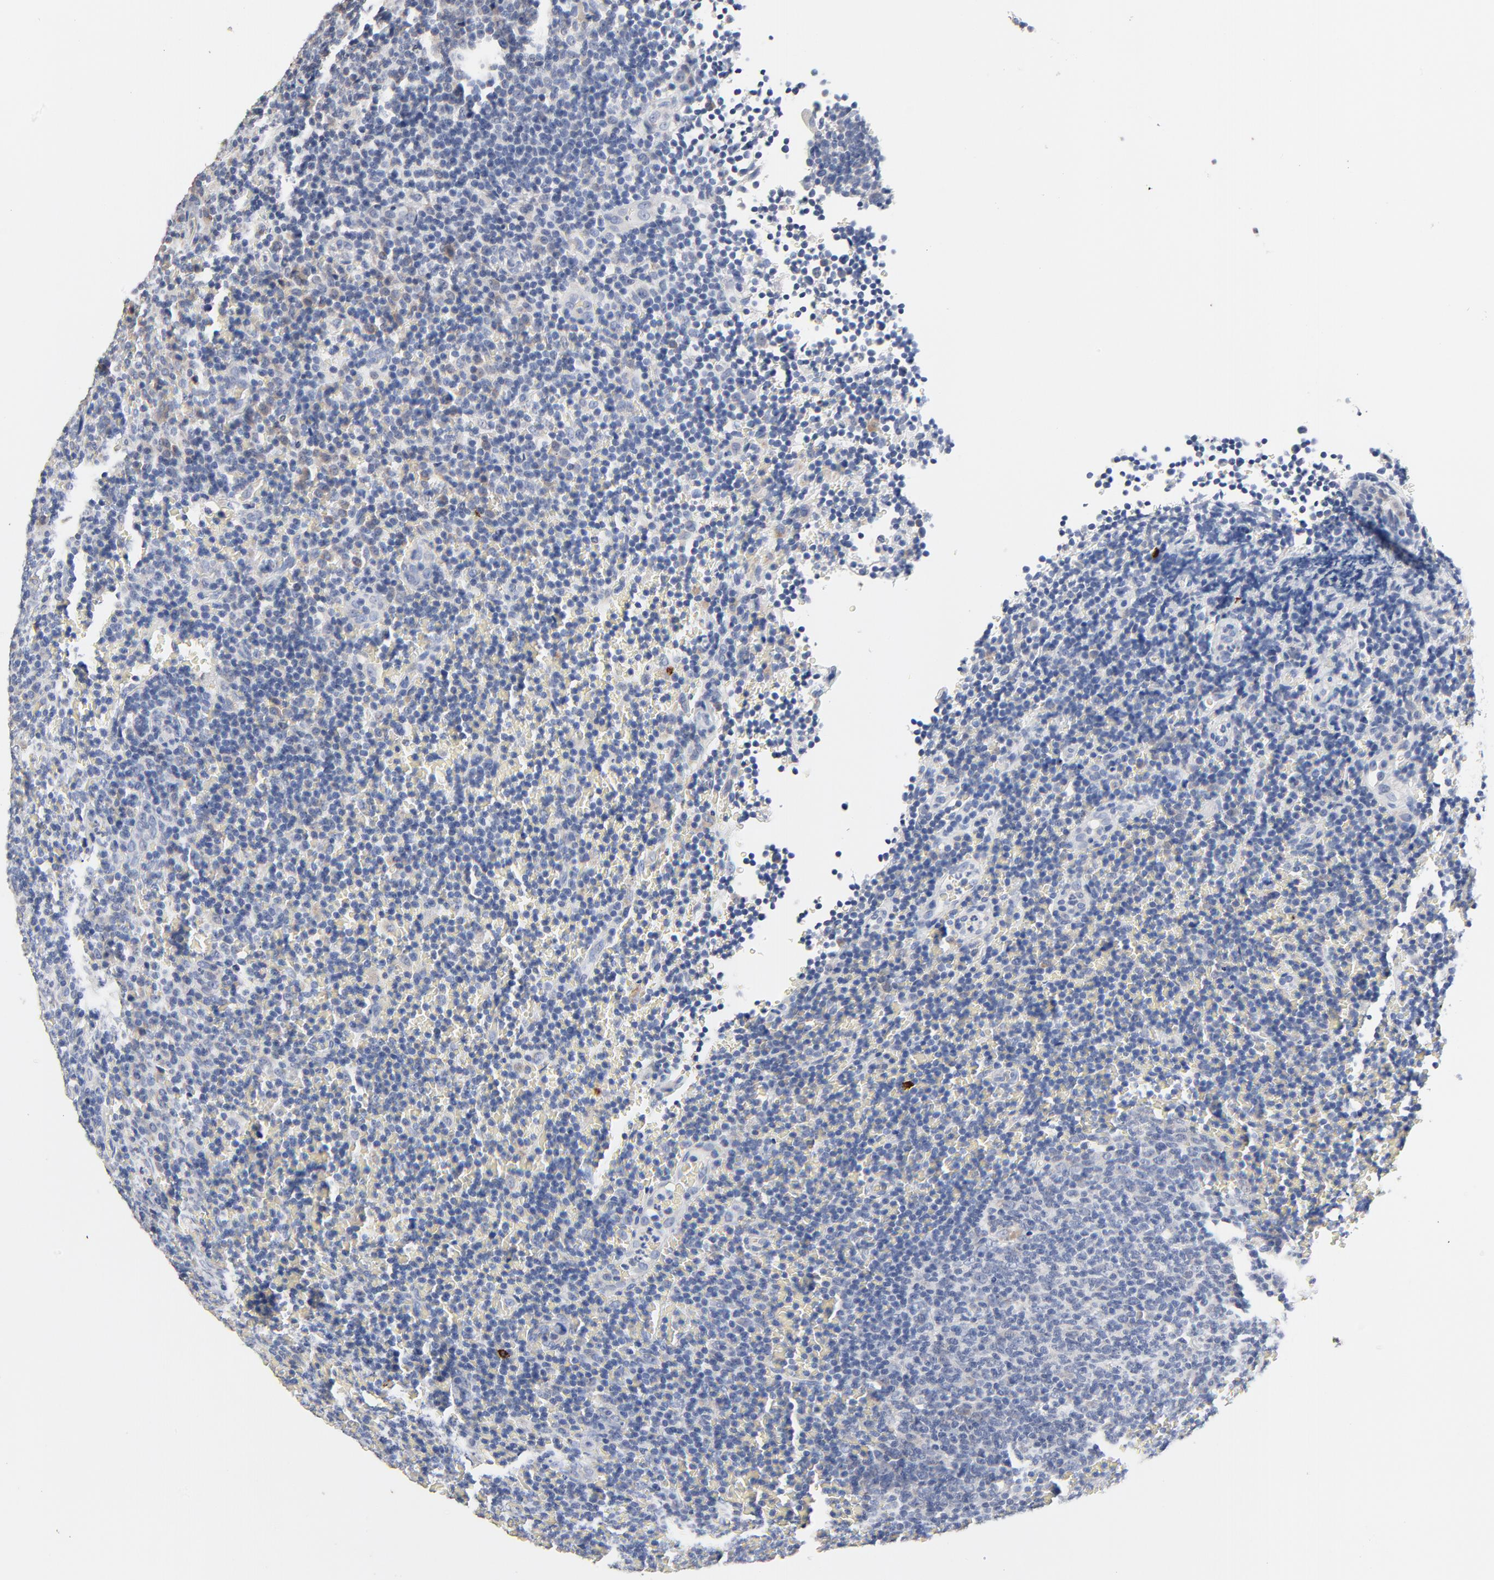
{"staining": {"intensity": "negative", "quantity": "none", "location": "none"}, "tissue": "lymphoma", "cell_type": "Tumor cells", "image_type": "cancer", "snomed": [{"axis": "morphology", "description": "Malignant lymphoma, non-Hodgkin's type, Low grade"}, {"axis": "topography", "description": "Lymph node"}], "caption": "Tumor cells show no significant protein staining in lymphoma.", "gene": "FBXL5", "patient": {"sex": "male", "age": 74}}